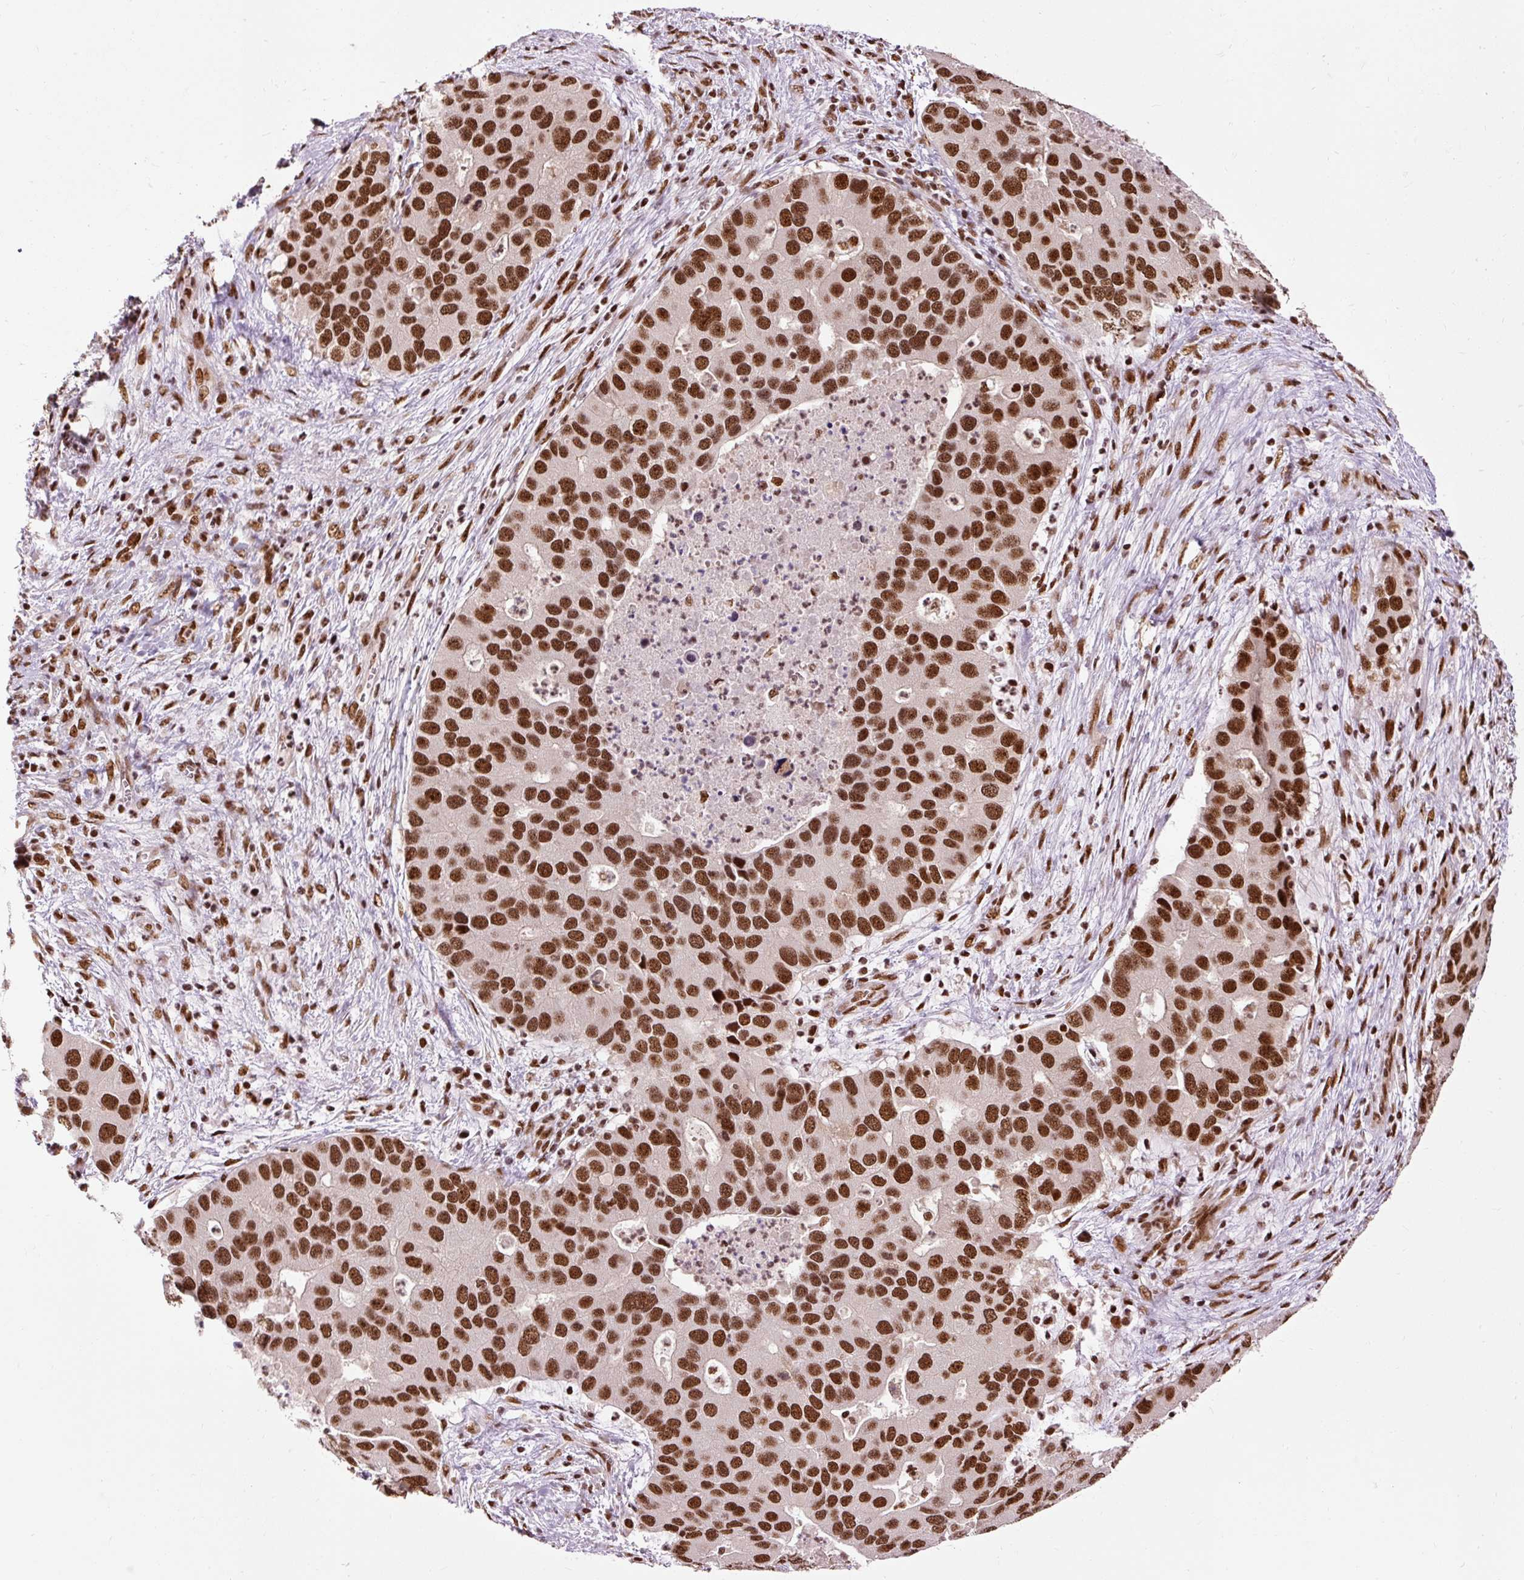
{"staining": {"intensity": "strong", "quantity": ">75%", "location": "nuclear"}, "tissue": "lung cancer", "cell_type": "Tumor cells", "image_type": "cancer", "snomed": [{"axis": "morphology", "description": "Aneuploidy"}, {"axis": "morphology", "description": "Adenocarcinoma, NOS"}, {"axis": "topography", "description": "Lymph node"}, {"axis": "topography", "description": "Lung"}], "caption": "An image of lung adenocarcinoma stained for a protein demonstrates strong nuclear brown staining in tumor cells. (DAB (3,3'-diaminobenzidine) = brown stain, brightfield microscopy at high magnification).", "gene": "ZBTB44", "patient": {"sex": "female", "age": 74}}